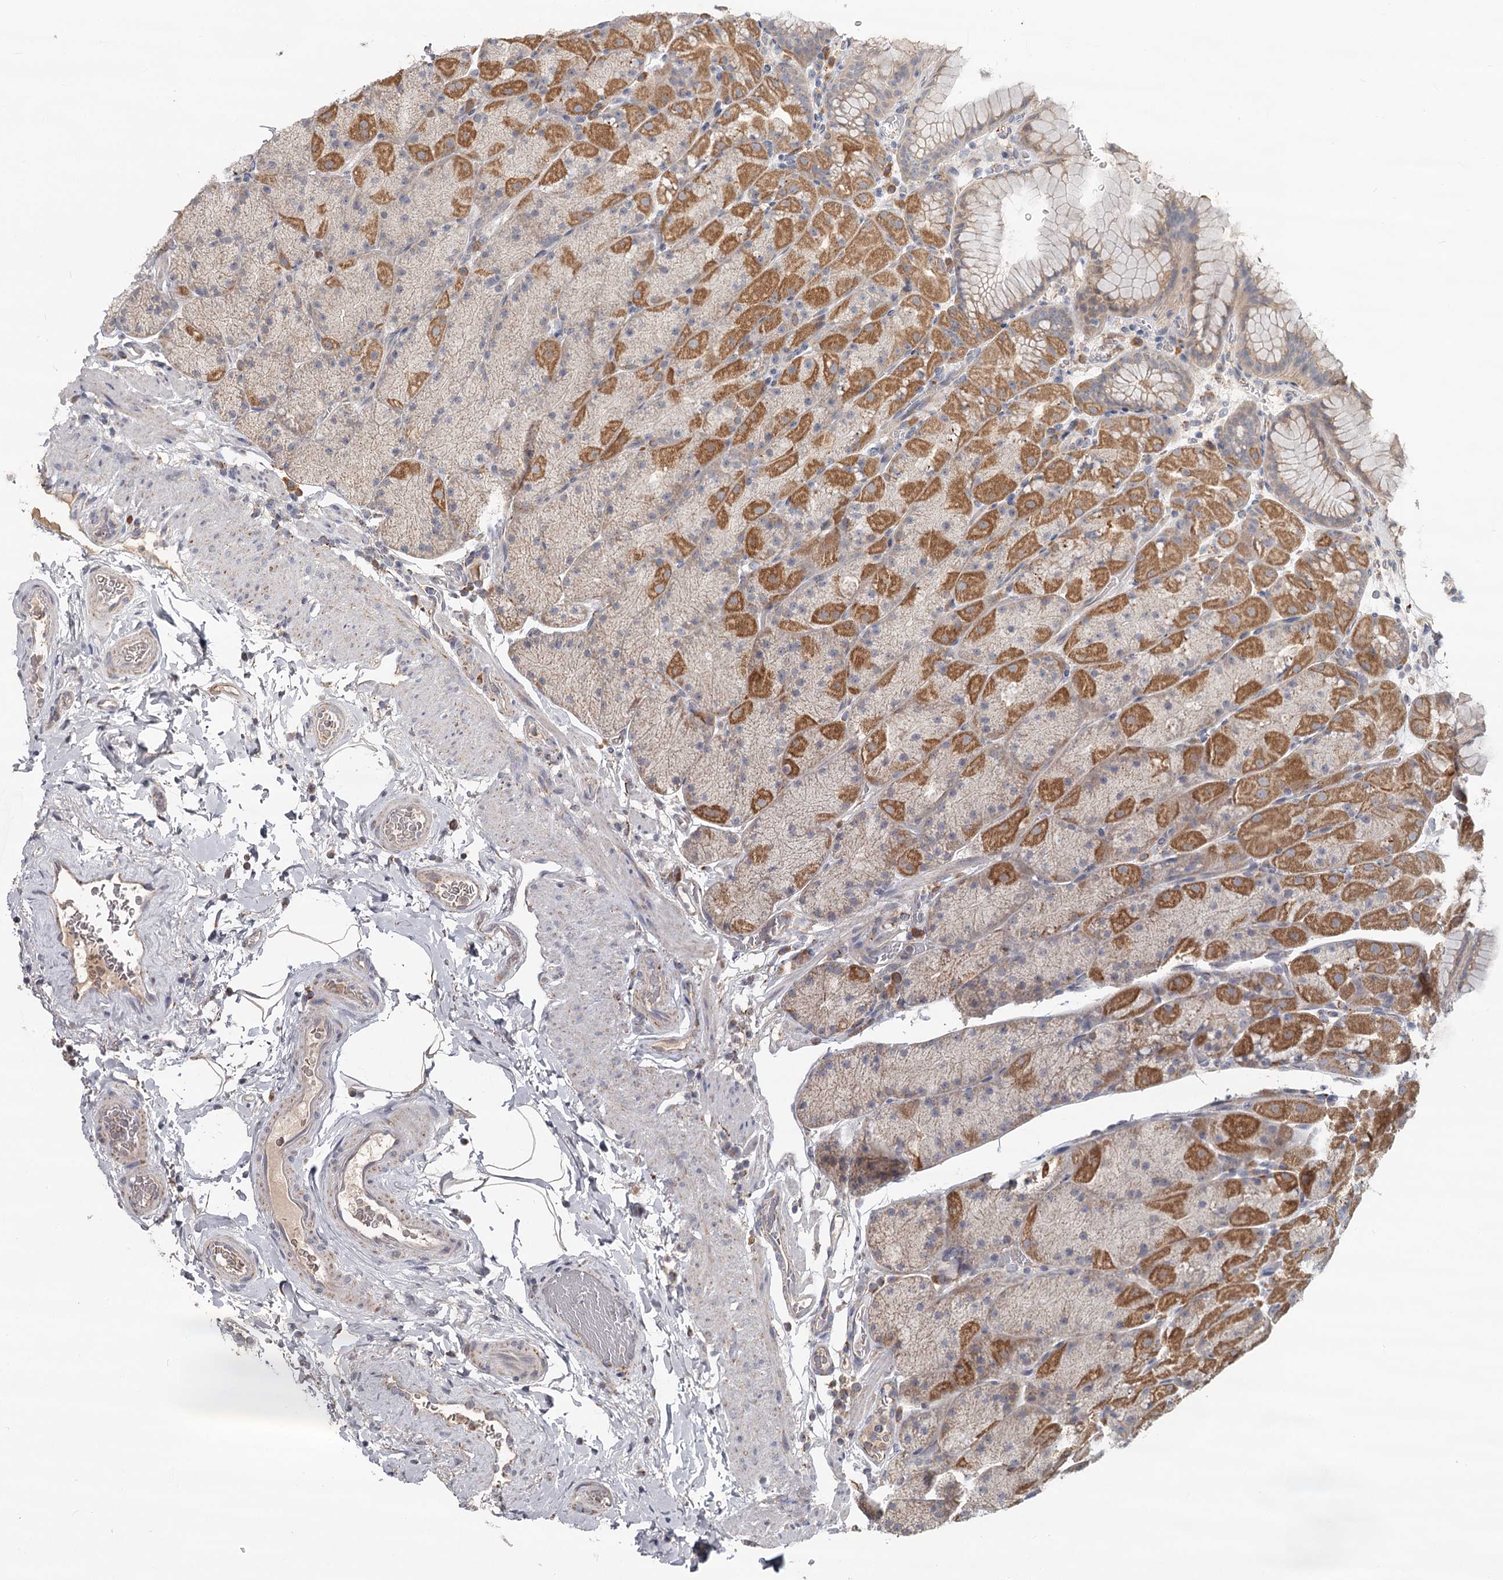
{"staining": {"intensity": "moderate", "quantity": "25%-75%", "location": "cytoplasmic/membranous"}, "tissue": "stomach", "cell_type": "Glandular cells", "image_type": "normal", "snomed": [{"axis": "morphology", "description": "Normal tissue, NOS"}, {"axis": "topography", "description": "Stomach, upper"}, {"axis": "topography", "description": "Stomach, lower"}], "caption": "Protein expression by IHC shows moderate cytoplasmic/membranous expression in about 25%-75% of glandular cells in benign stomach.", "gene": "CDC123", "patient": {"sex": "male", "age": 67}}